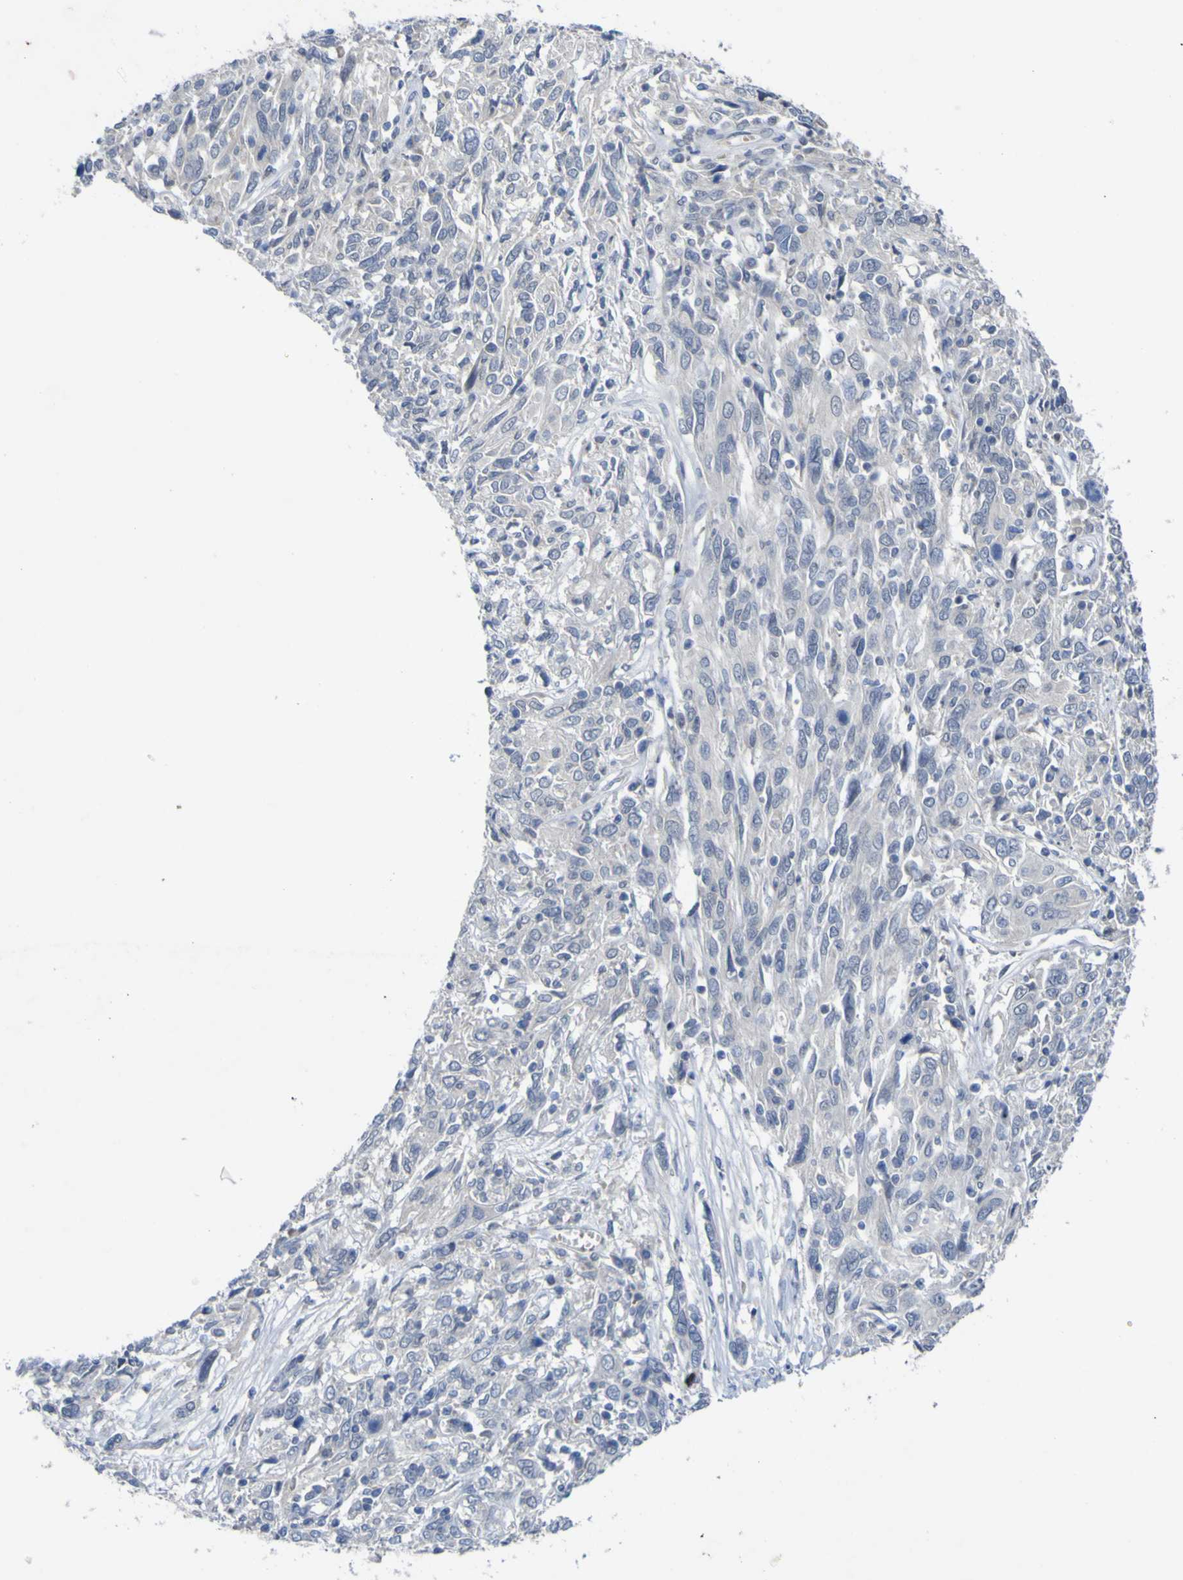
{"staining": {"intensity": "negative", "quantity": "none", "location": "none"}, "tissue": "cervical cancer", "cell_type": "Tumor cells", "image_type": "cancer", "snomed": [{"axis": "morphology", "description": "Squamous cell carcinoma, NOS"}, {"axis": "topography", "description": "Cervix"}], "caption": "The photomicrograph exhibits no staining of tumor cells in squamous cell carcinoma (cervical). (Immunohistochemistry (ihc), brightfield microscopy, high magnification).", "gene": "NAV1", "patient": {"sex": "female", "age": 46}}